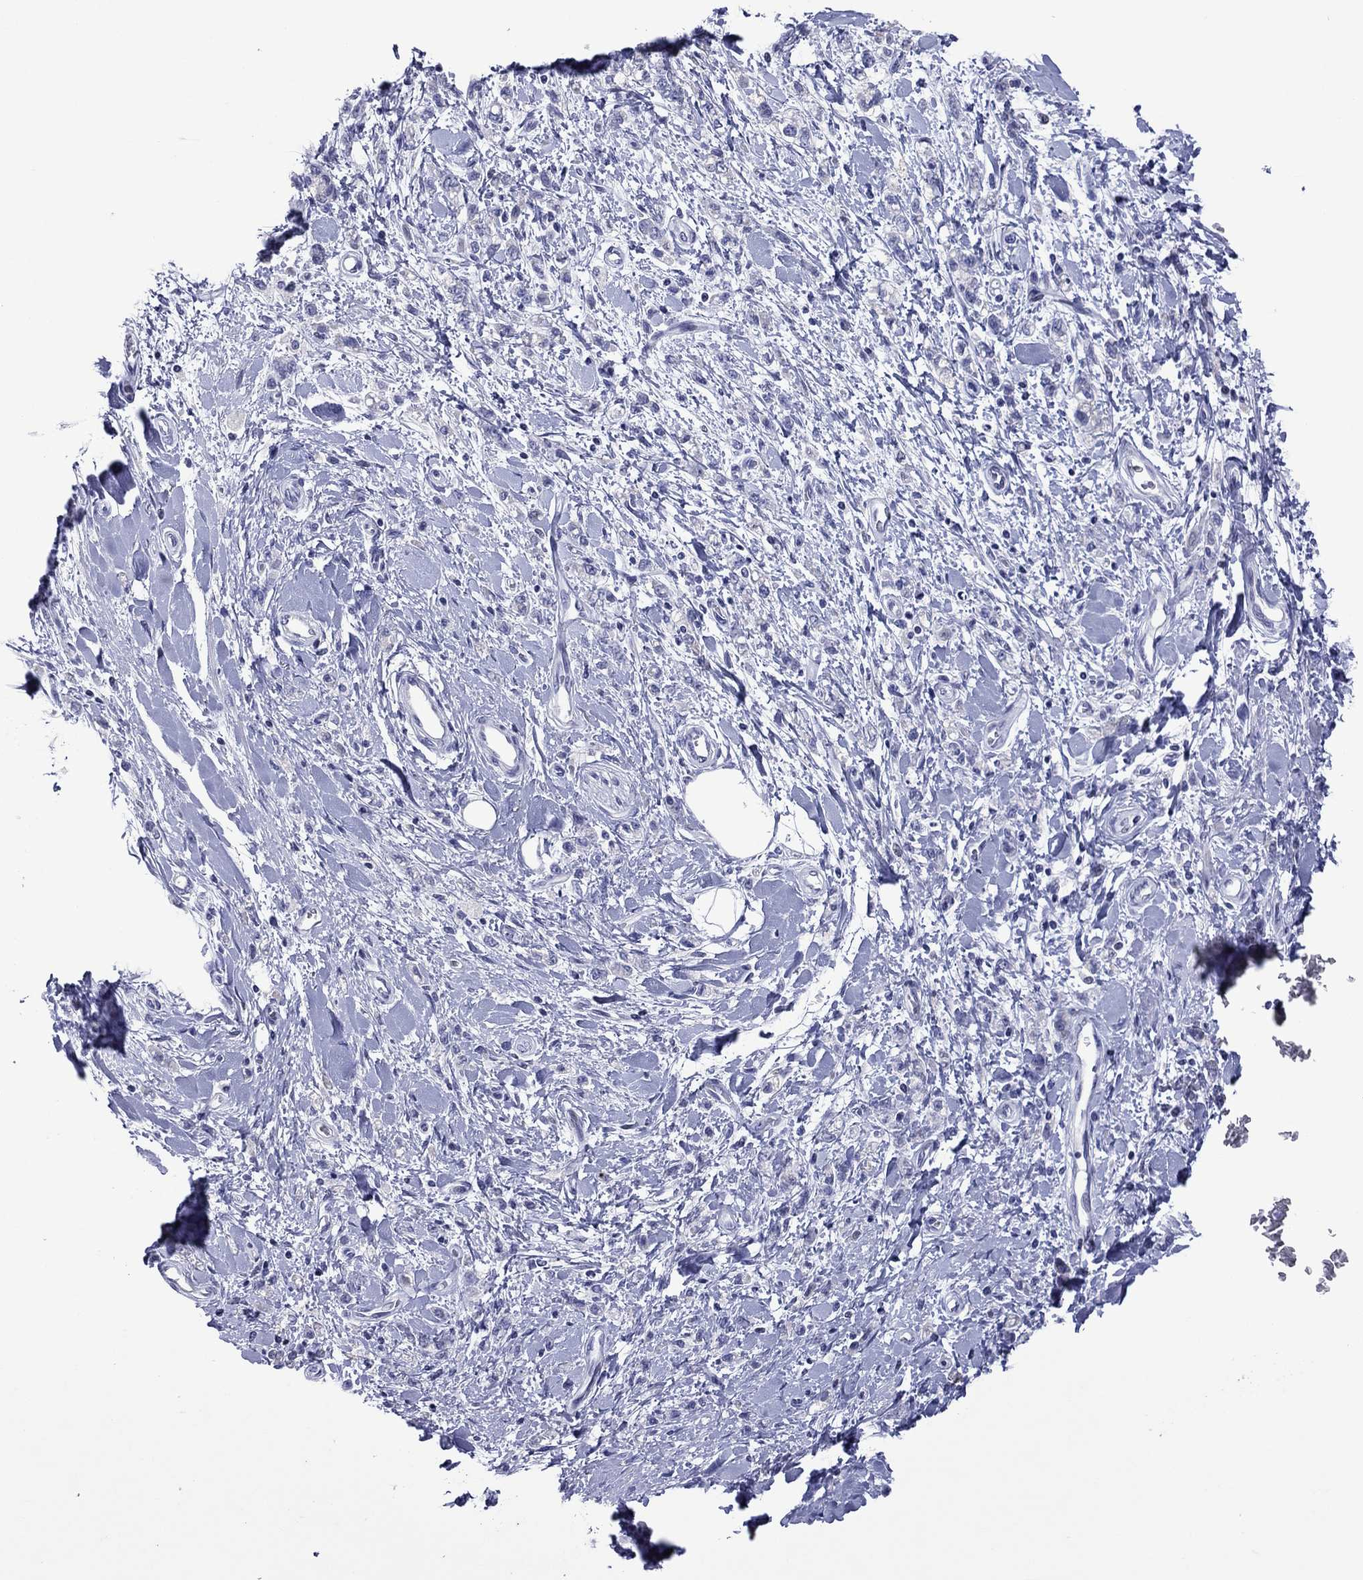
{"staining": {"intensity": "negative", "quantity": "none", "location": "none"}, "tissue": "stomach cancer", "cell_type": "Tumor cells", "image_type": "cancer", "snomed": [{"axis": "morphology", "description": "Adenocarcinoma, NOS"}, {"axis": "topography", "description": "Stomach"}], "caption": "A high-resolution photomicrograph shows IHC staining of adenocarcinoma (stomach), which shows no significant staining in tumor cells.", "gene": "PIWIL1", "patient": {"sex": "male", "age": 77}}